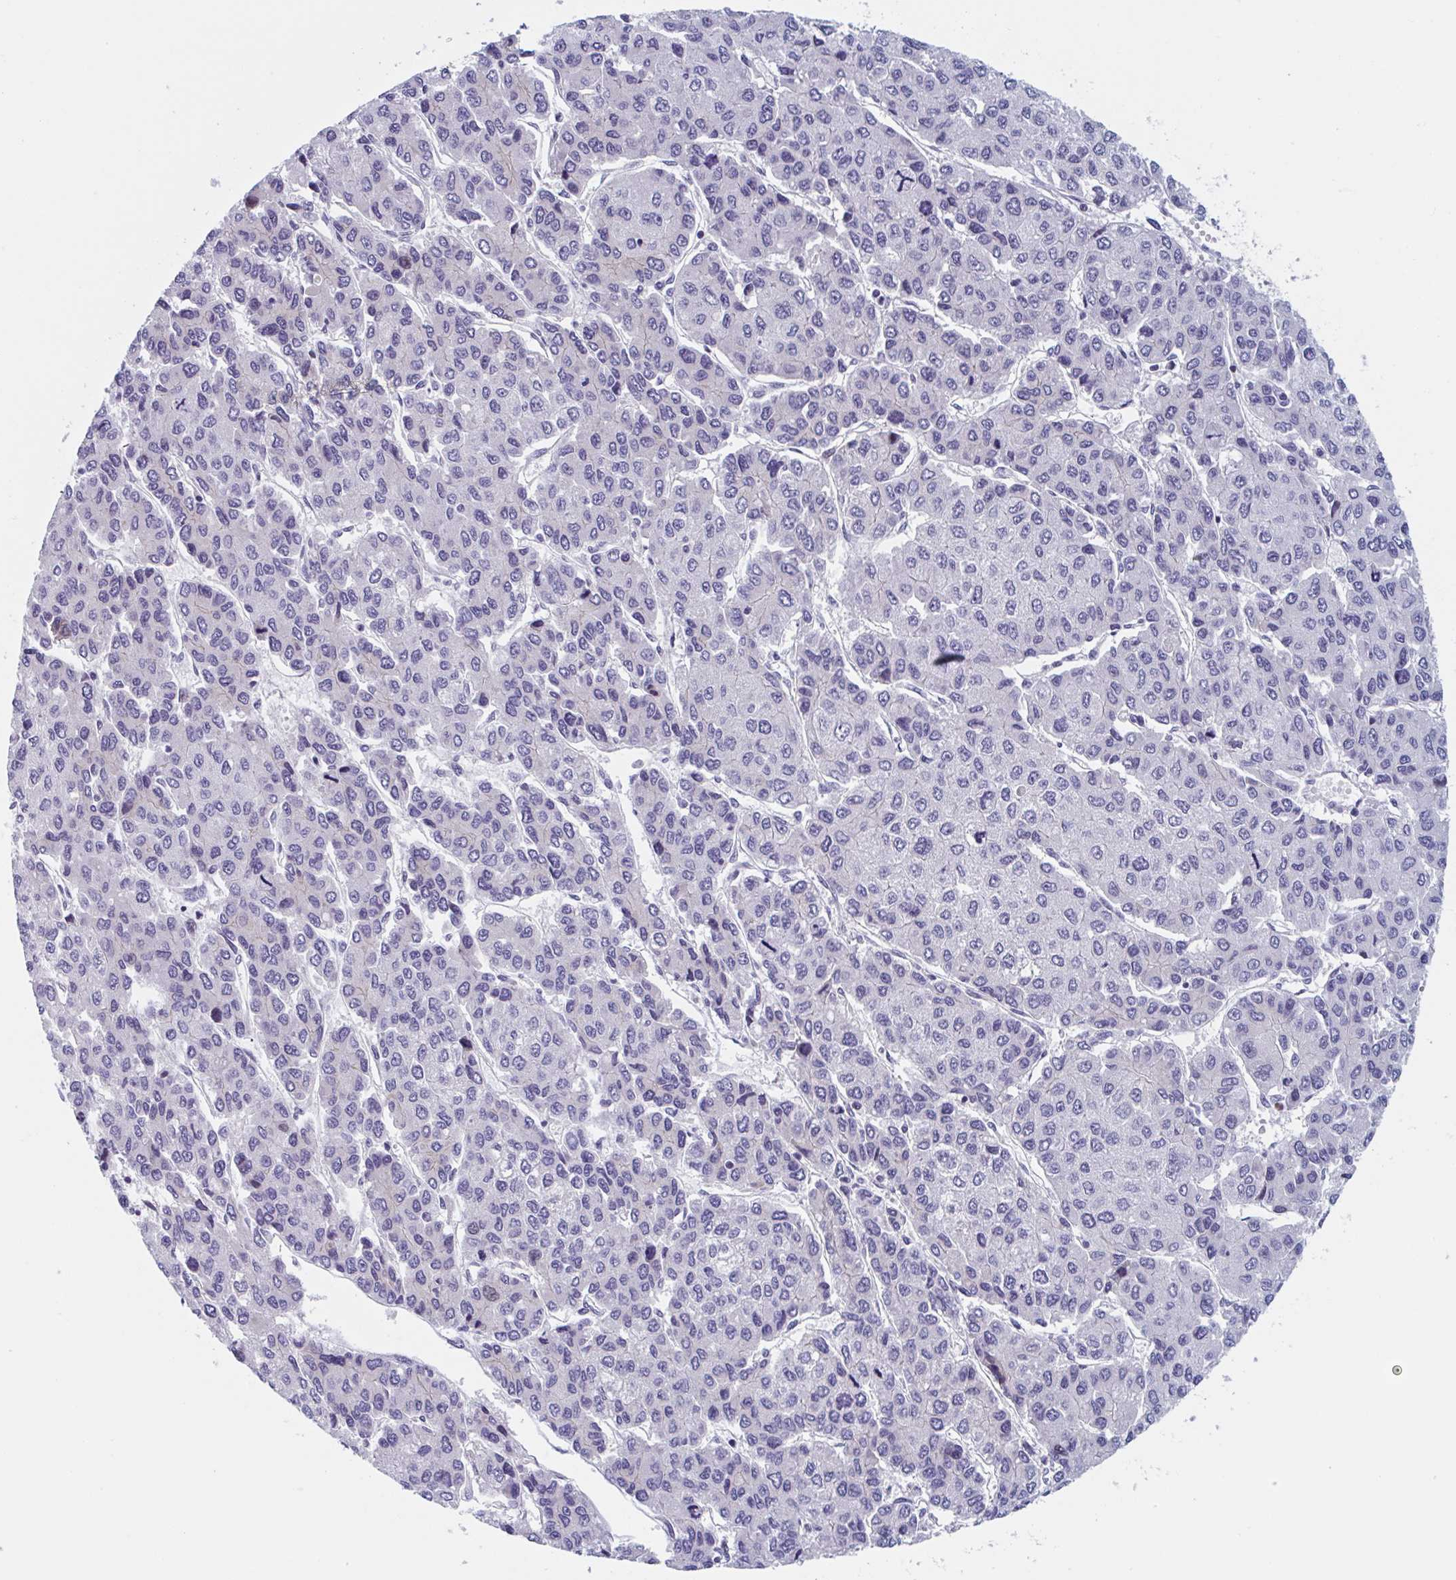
{"staining": {"intensity": "negative", "quantity": "none", "location": "none"}, "tissue": "liver cancer", "cell_type": "Tumor cells", "image_type": "cancer", "snomed": [{"axis": "morphology", "description": "Carcinoma, Hepatocellular, NOS"}, {"axis": "topography", "description": "Liver"}], "caption": "Immunohistochemistry (IHC) photomicrograph of neoplastic tissue: hepatocellular carcinoma (liver) stained with DAB shows no significant protein expression in tumor cells.", "gene": "DUXA", "patient": {"sex": "female", "age": 66}}